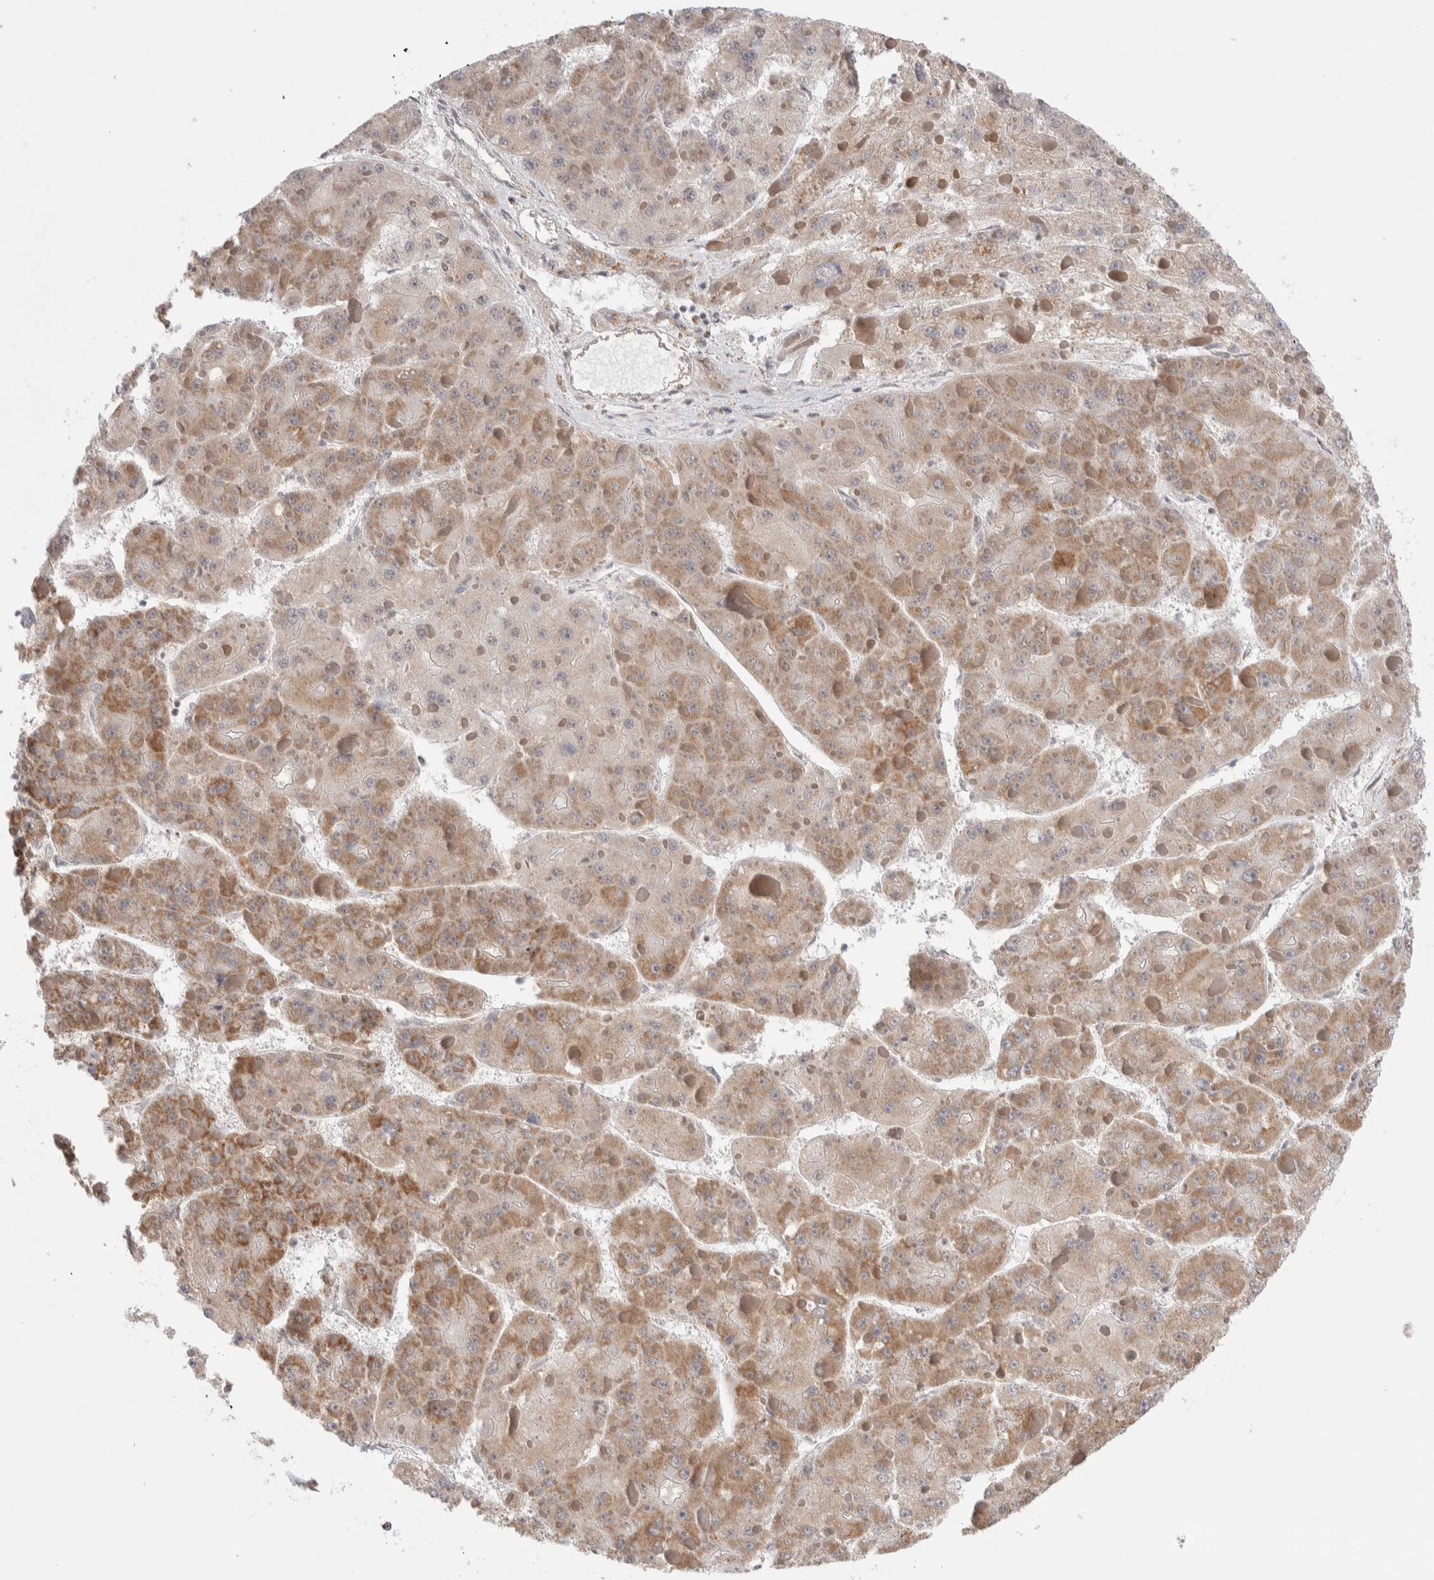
{"staining": {"intensity": "moderate", "quantity": "25%-75%", "location": "cytoplasmic/membranous"}, "tissue": "liver cancer", "cell_type": "Tumor cells", "image_type": "cancer", "snomed": [{"axis": "morphology", "description": "Carcinoma, Hepatocellular, NOS"}, {"axis": "topography", "description": "Liver"}], "caption": "This is an image of immunohistochemistry (IHC) staining of liver cancer (hepatocellular carcinoma), which shows moderate expression in the cytoplasmic/membranous of tumor cells.", "gene": "ZNF695", "patient": {"sex": "female", "age": 73}}